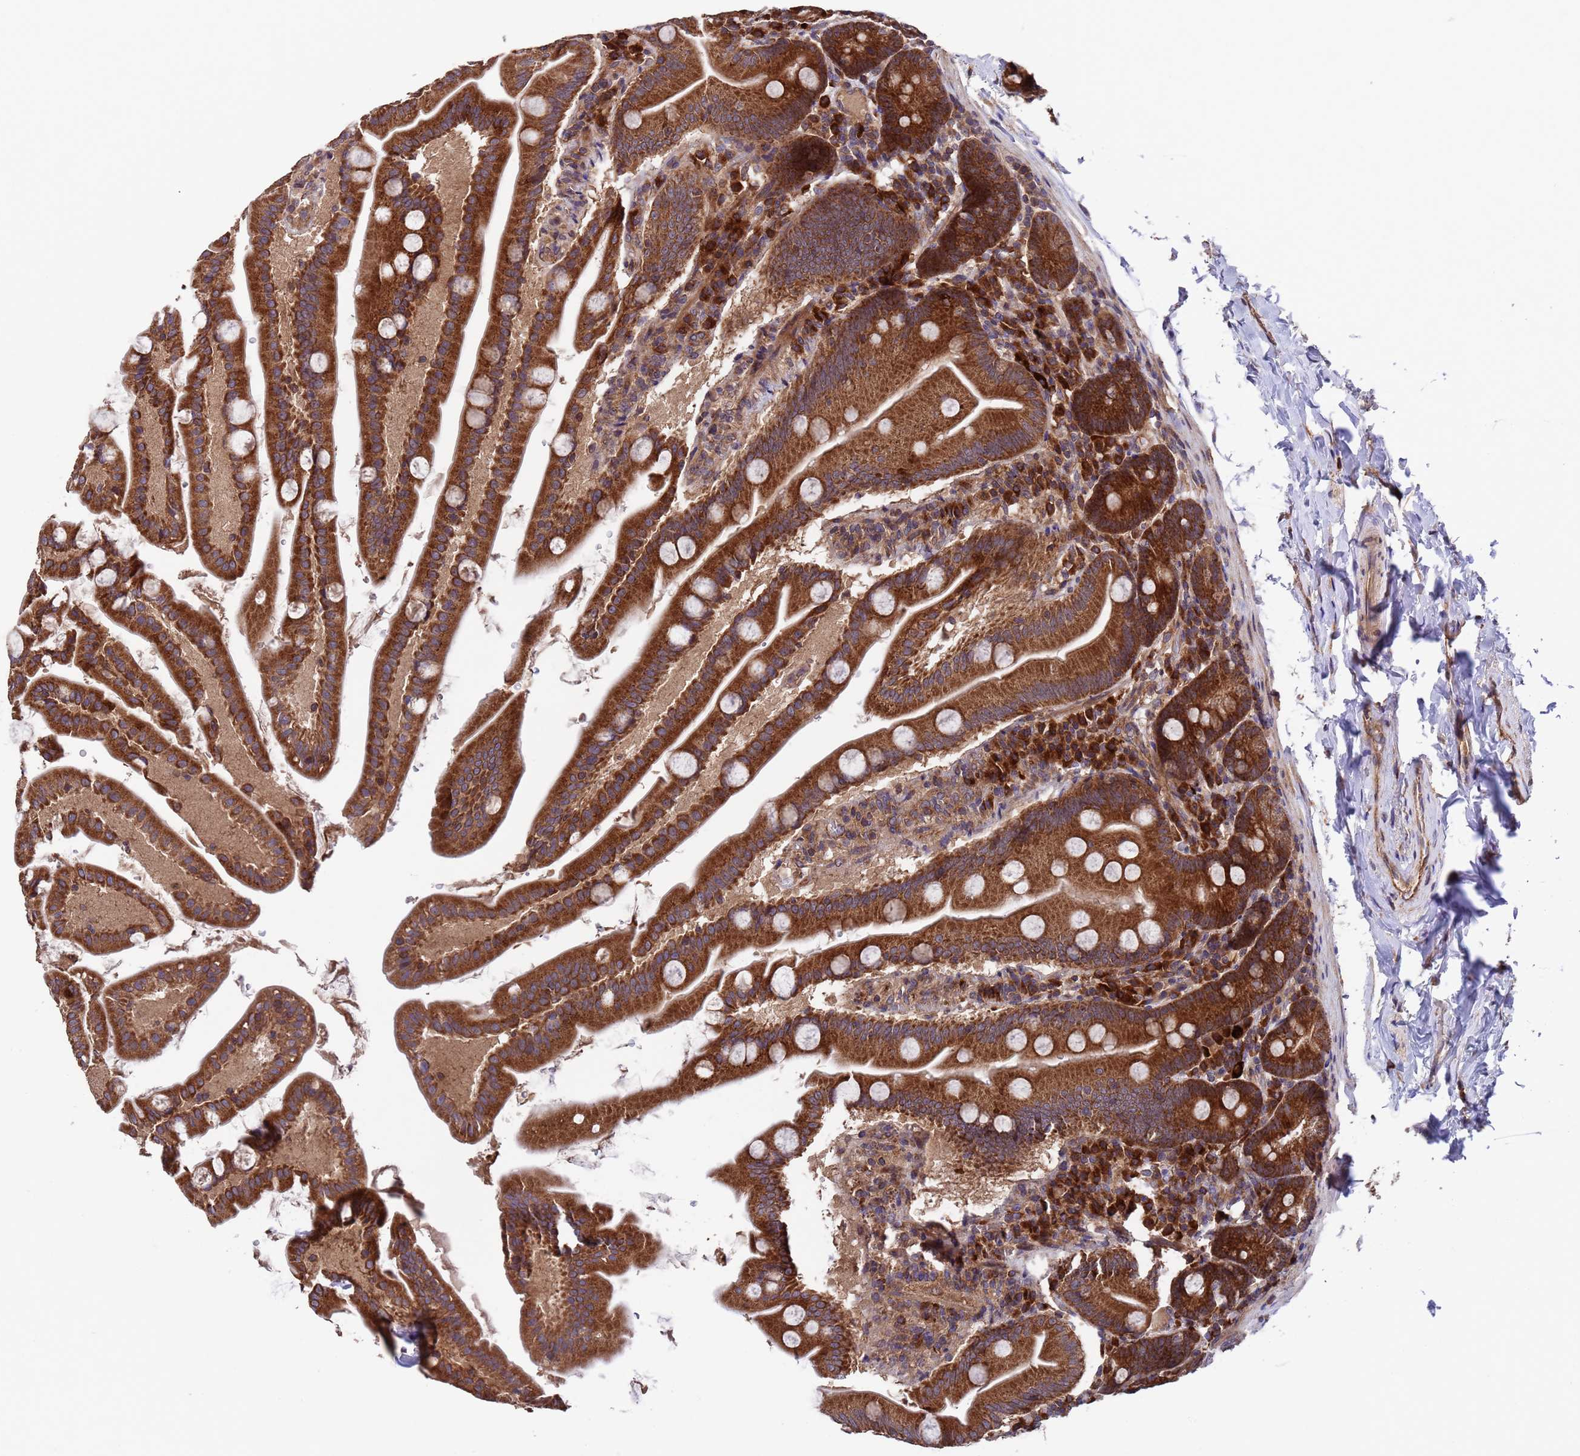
{"staining": {"intensity": "strong", "quantity": ">75%", "location": "cytoplasmic/membranous"}, "tissue": "small intestine", "cell_type": "Glandular cells", "image_type": "normal", "snomed": [{"axis": "morphology", "description": "Normal tissue, NOS"}, {"axis": "topography", "description": "Small intestine"}], "caption": "A high-resolution image shows immunohistochemistry (IHC) staining of unremarkable small intestine, which exhibits strong cytoplasmic/membranous positivity in about >75% of glandular cells. The staining is performed using DAB (3,3'-diaminobenzidine) brown chromogen to label protein expression. The nuclei are counter-stained blue using hematoxylin.", "gene": "TSR3", "patient": {"sex": "female", "age": 68}}